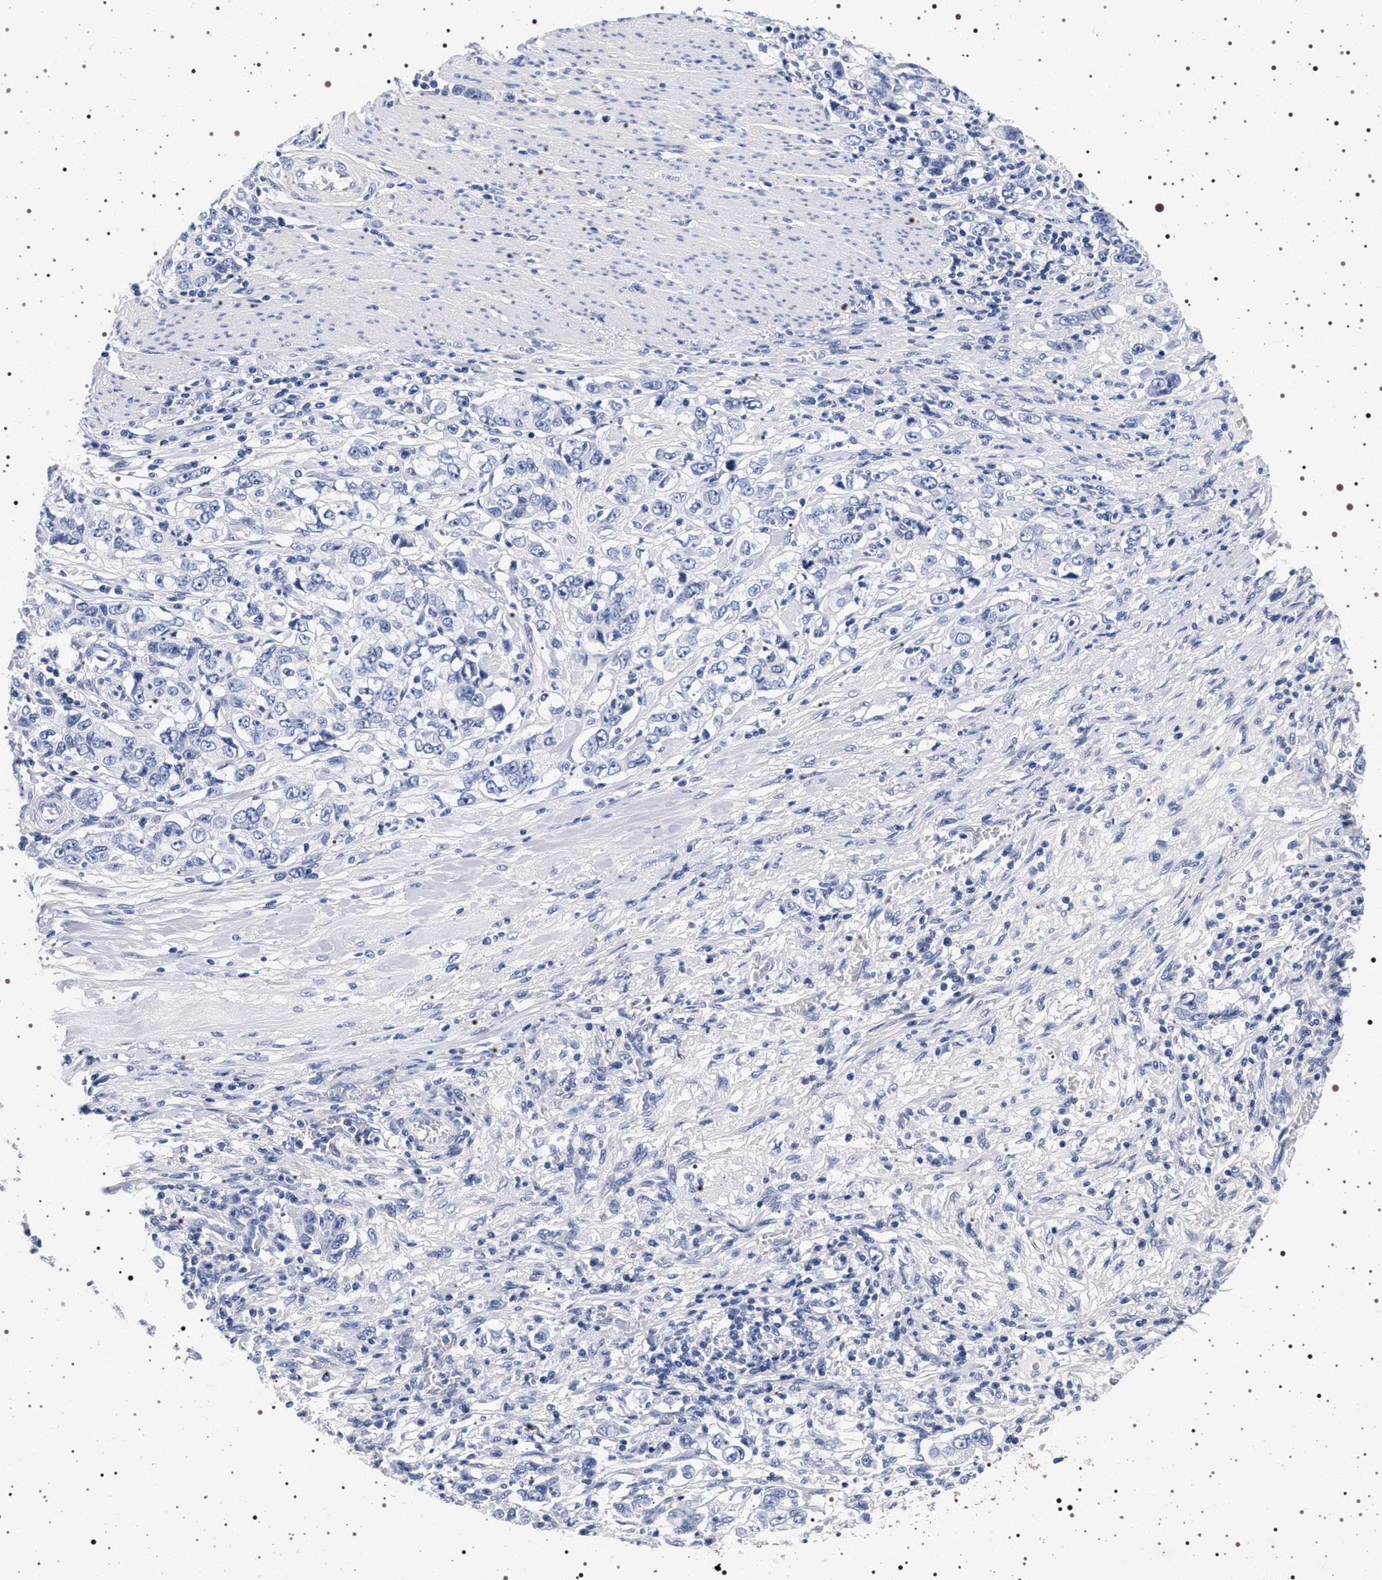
{"staining": {"intensity": "negative", "quantity": "none", "location": "none"}, "tissue": "stomach cancer", "cell_type": "Tumor cells", "image_type": "cancer", "snomed": [{"axis": "morphology", "description": "Adenocarcinoma, NOS"}, {"axis": "topography", "description": "Stomach, lower"}], "caption": "The immunohistochemistry micrograph has no significant positivity in tumor cells of stomach adenocarcinoma tissue. (DAB (3,3'-diaminobenzidine) immunohistochemistry with hematoxylin counter stain).", "gene": "MAPK10", "patient": {"sex": "female", "age": 72}}